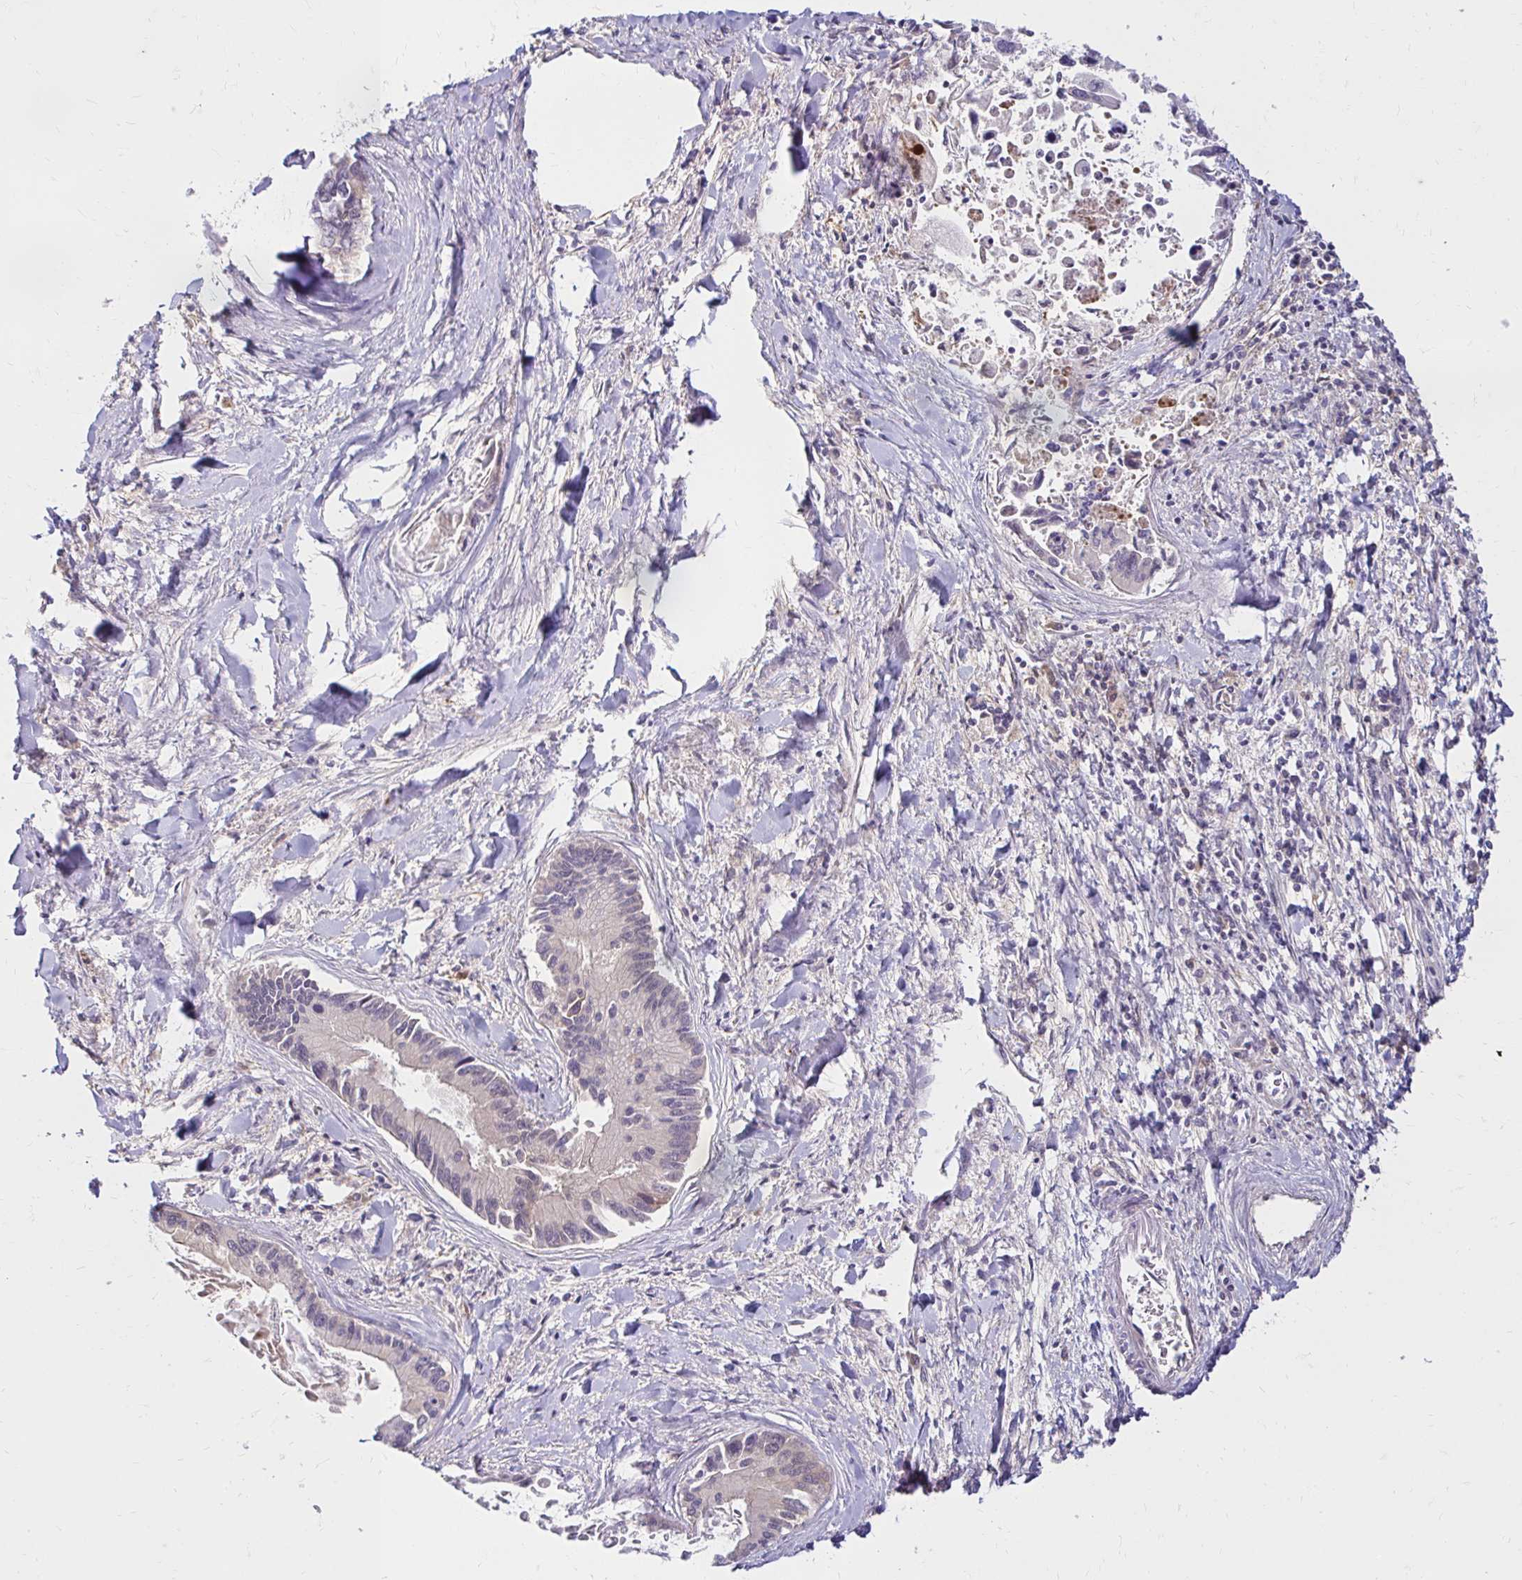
{"staining": {"intensity": "negative", "quantity": "none", "location": "none"}, "tissue": "liver cancer", "cell_type": "Tumor cells", "image_type": "cancer", "snomed": [{"axis": "morphology", "description": "Cholangiocarcinoma"}, {"axis": "topography", "description": "Liver"}], "caption": "This is an immunohistochemistry (IHC) photomicrograph of human cholangiocarcinoma (liver). There is no positivity in tumor cells.", "gene": "PYCARD", "patient": {"sex": "male", "age": 66}}